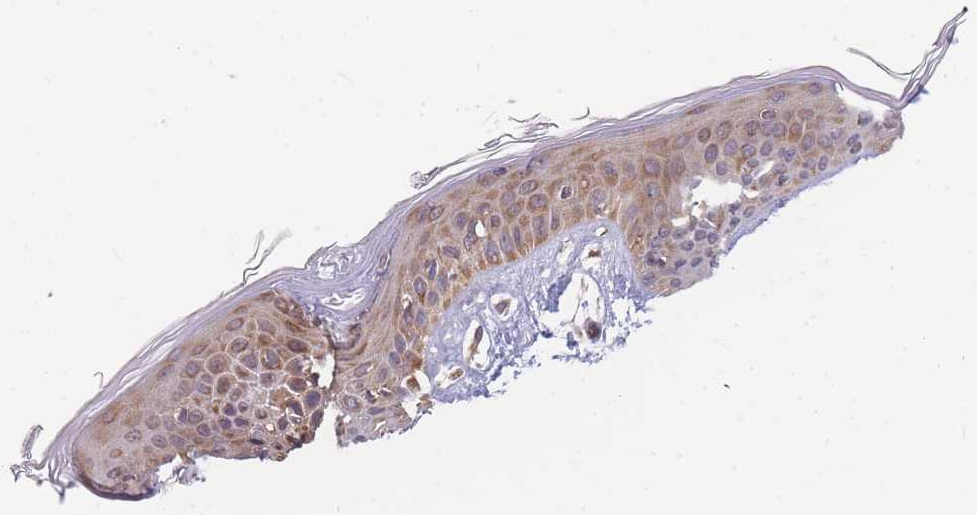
{"staining": {"intensity": "moderate", "quantity": ">75%", "location": "cytoplasmic/membranous"}, "tissue": "skin", "cell_type": "Fibroblasts", "image_type": "normal", "snomed": [{"axis": "morphology", "description": "Normal tissue, NOS"}, {"axis": "topography", "description": "Skin"}], "caption": "IHC photomicrograph of normal skin stained for a protein (brown), which reveals medium levels of moderate cytoplasmic/membranous staining in approximately >75% of fibroblasts.", "gene": "ENSG00000276345", "patient": {"sex": "female", "age": 34}}